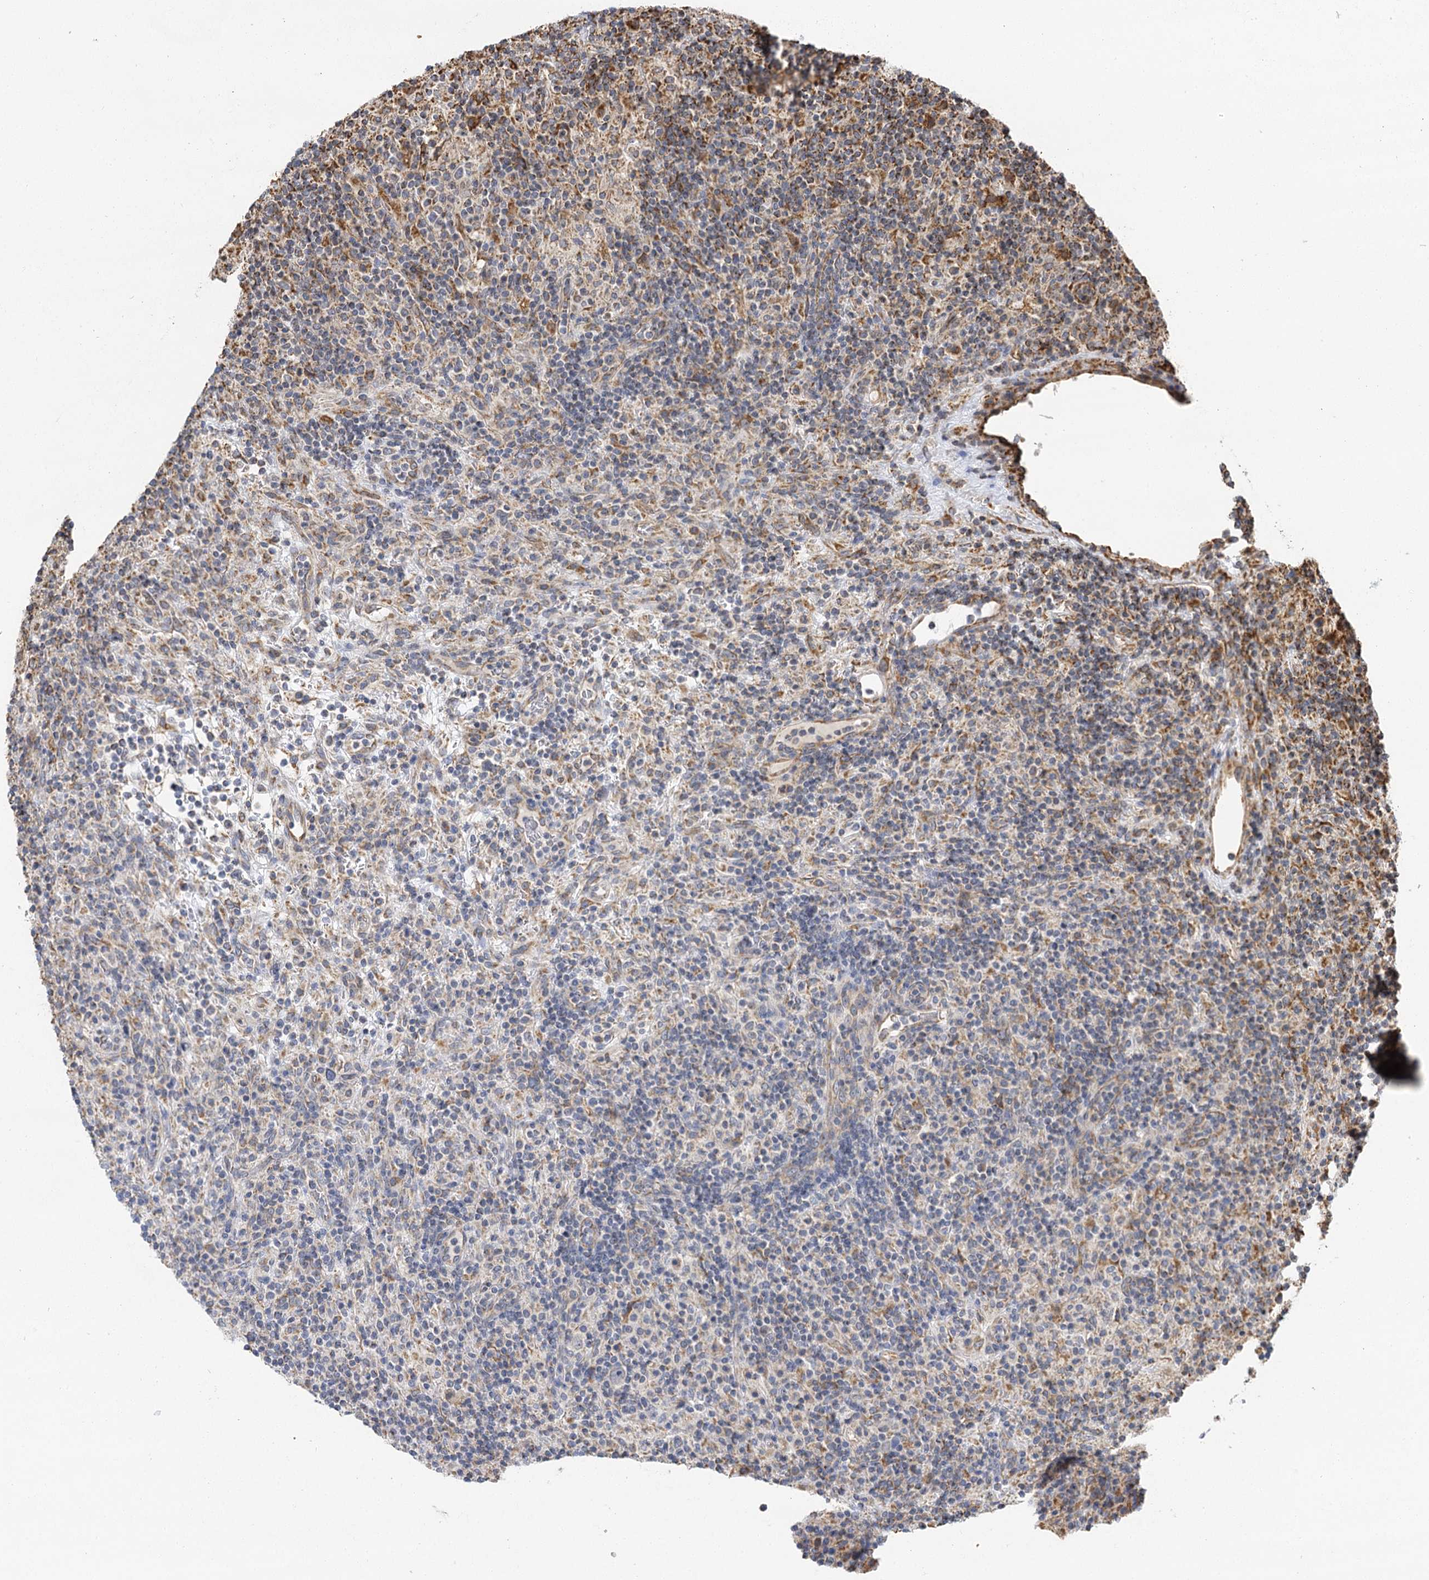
{"staining": {"intensity": "negative", "quantity": "none", "location": "none"}, "tissue": "lymphoma", "cell_type": "Tumor cells", "image_type": "cancer", "snomed": [{"axis": "morphology", "description": "Hodgkin's disease, NOS"}, {"axis": "topography", "description": "Lymph node"}], "caption": "High power microscopy micrograph of an immunohistochemistry (IHC) histopathology image of lymphoma, revealing no significant staining in tumor cells.", "gene": "IL11RA", "patient": {"sex": "male", "age": 70}}